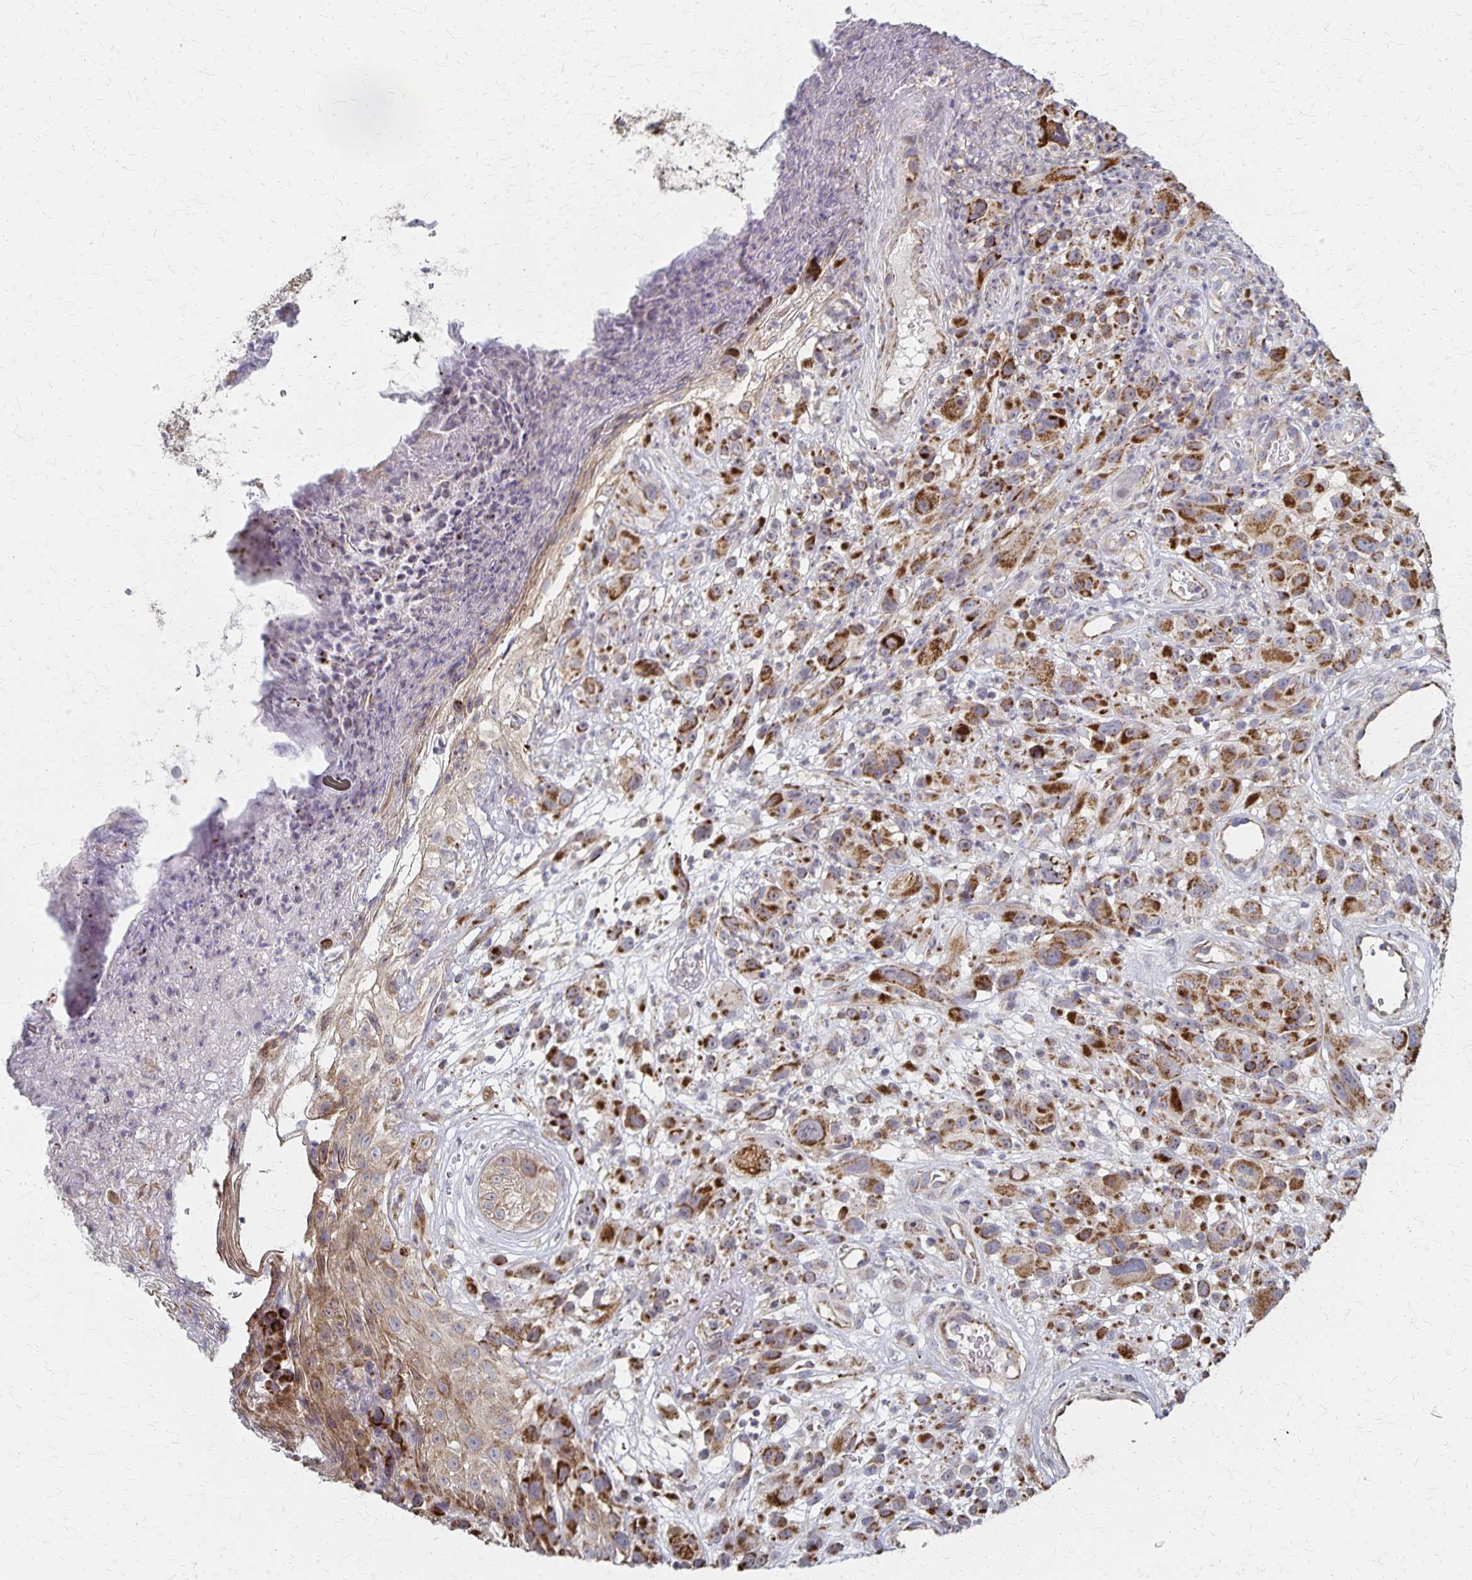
{"staining": {"intensity": "strong", "quantity": ">75%", "location": "cytoplasmic/membranous"}, "tissue": "melanoma", "cell_type": "Tumor cells", "image_type": "cancer", "snomed": [{"axis": "morphology", "description": "Malignant melanoma, NOS"}, {"axis": "topography", "description": "Skin"}], "caption": "A micrograph of malignant melanoma stained for a protein demonstrates strong cytoplasmic/membranous brown staining in tumor cells.", "gene": "DYRK4", "patient": {"sex": "male", "age": 68}}